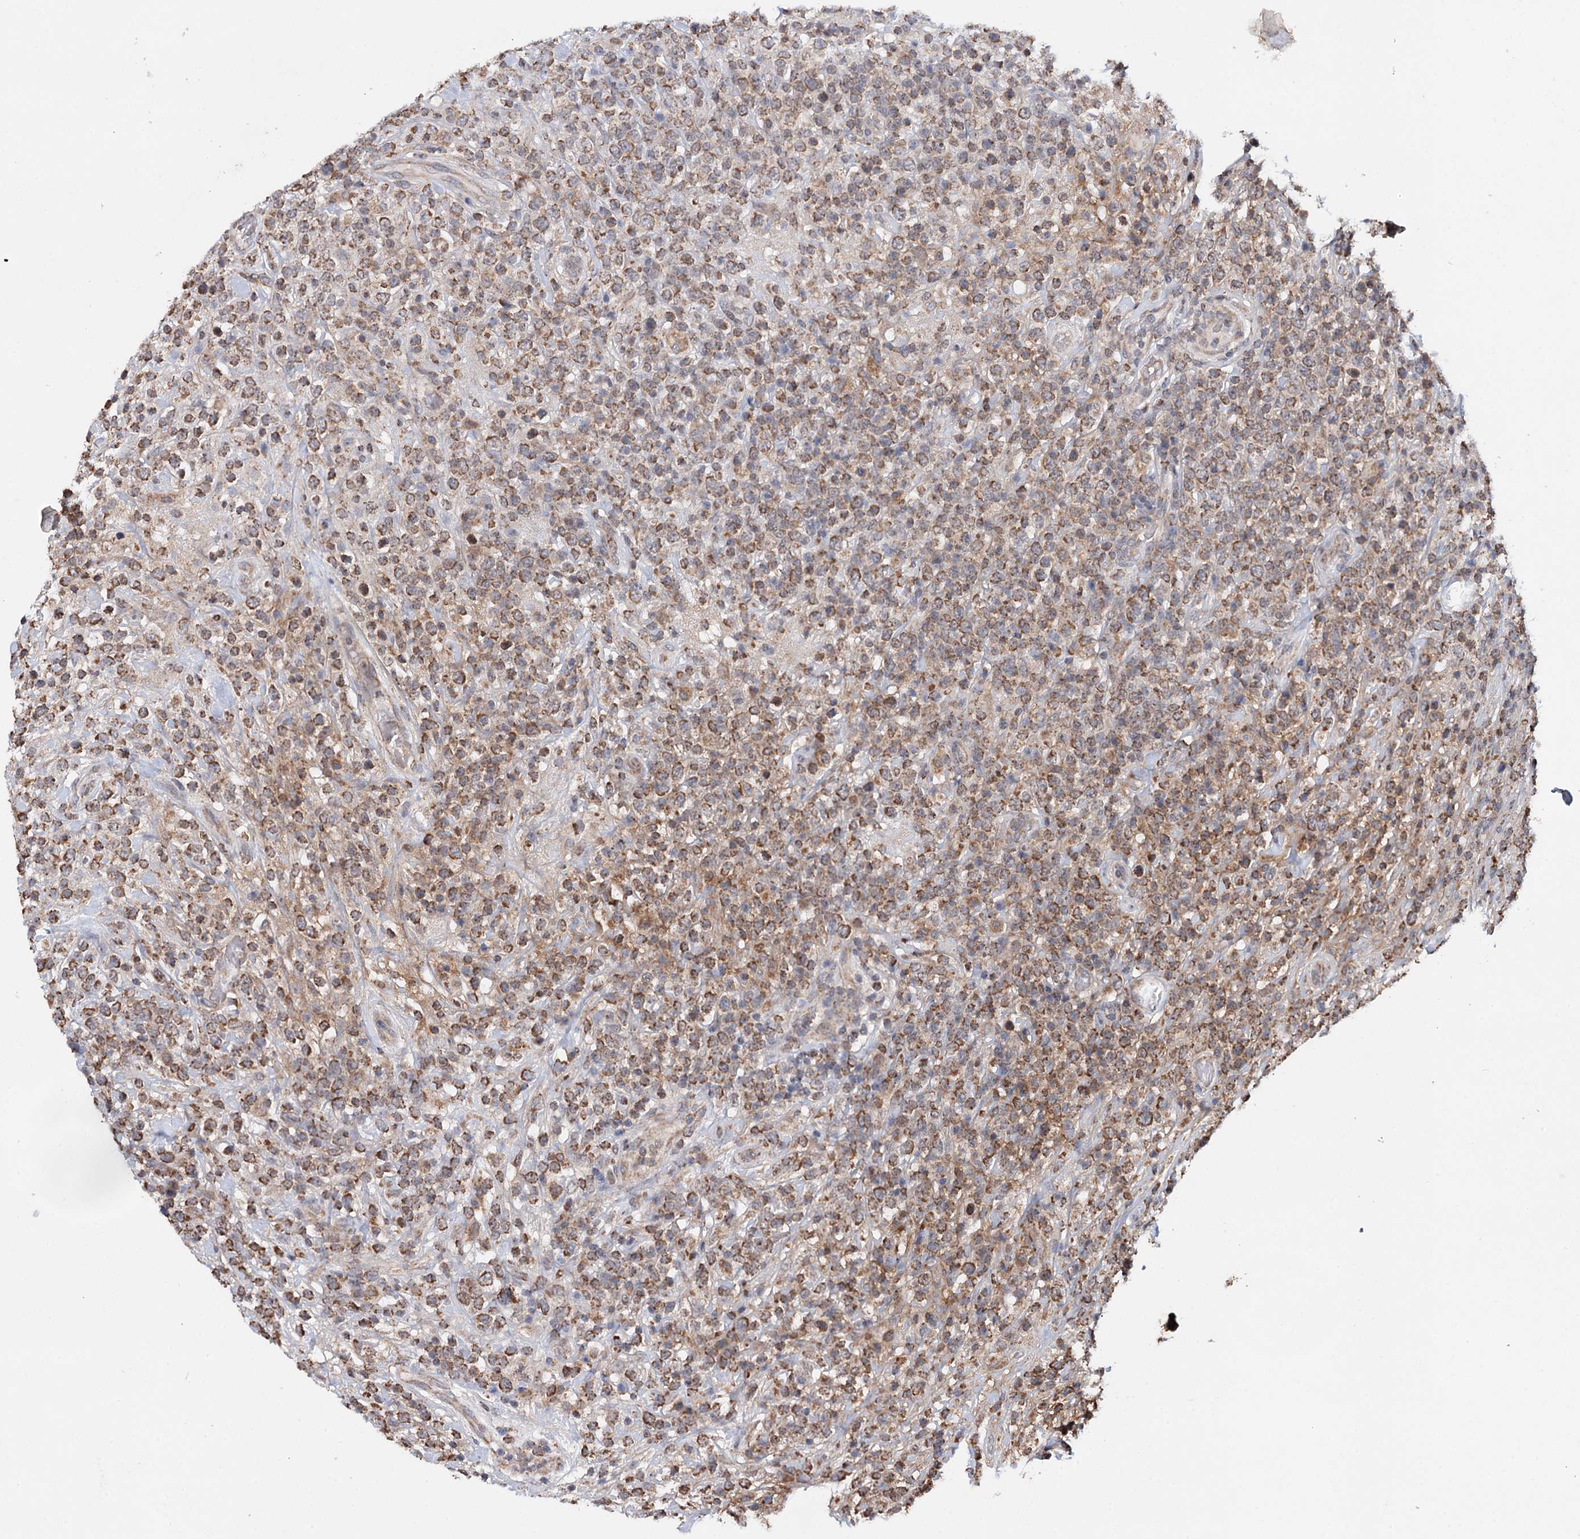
{"staining": {"intensity": "moderate", "quantity": ">75%", "location": "cytoplasmic/membranous"}, "tissue": "lymphoma", "cell_type": "Tumor cells", "image_type": "cancer", "snomed": [{"axis": "morphology", "description": "Malignant lymphoma, non-Hodgkin's type, High grade"}, {"axis": "topography", "description": "Colon"}], "caption": "Lymphoma was stained to show a protein in brown. There is medium levels of moderate cytoplasmic/membranous staining in approximately >75% of tumor cells.", "gene": "PIK3CB", "patient": {"sex": "female", "age": 53}}